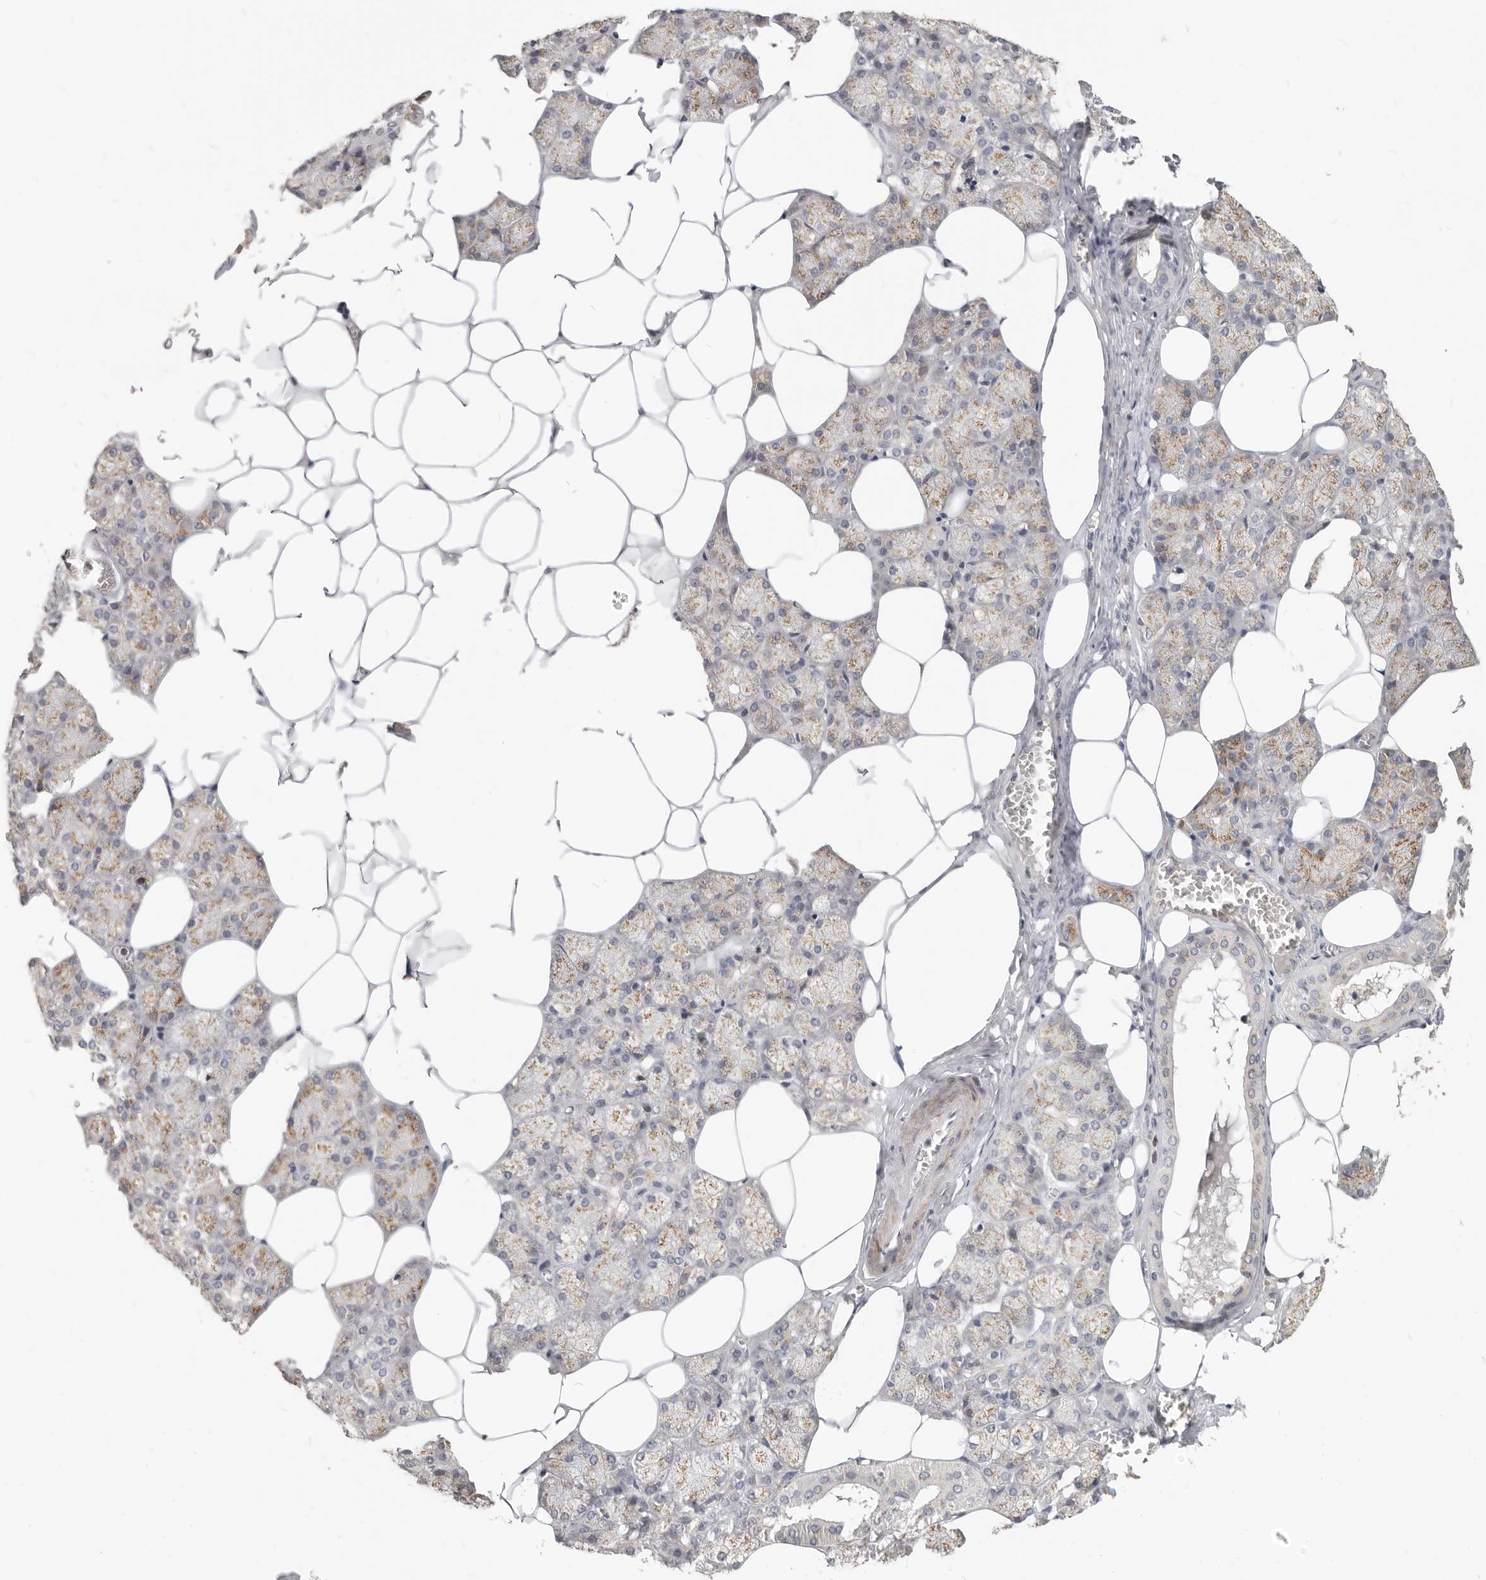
{"staining": {"intensity": "moderate", "quantity": ">75%", "location": "cytoplasmic/membranous"}, "tissue": "salivary gland", "cell_type": "Glandular cells", "image_type": "normal", "snomed": [{"axis": "morphology", "description": "Normal tissue, NOS"}, {"axis": "topography", "description": "Salivary gland"}], "caption": "The histopathology image demonstrates a brown stain indicating the presence of a protein in the cytoplasmic/membranous of glandular cells in salivary gland. The protein of interest is shown in brown color, while the nuclei are stained blue.", "gene": "RABAC1", "patient": {"sex": "male", "age": 62}}